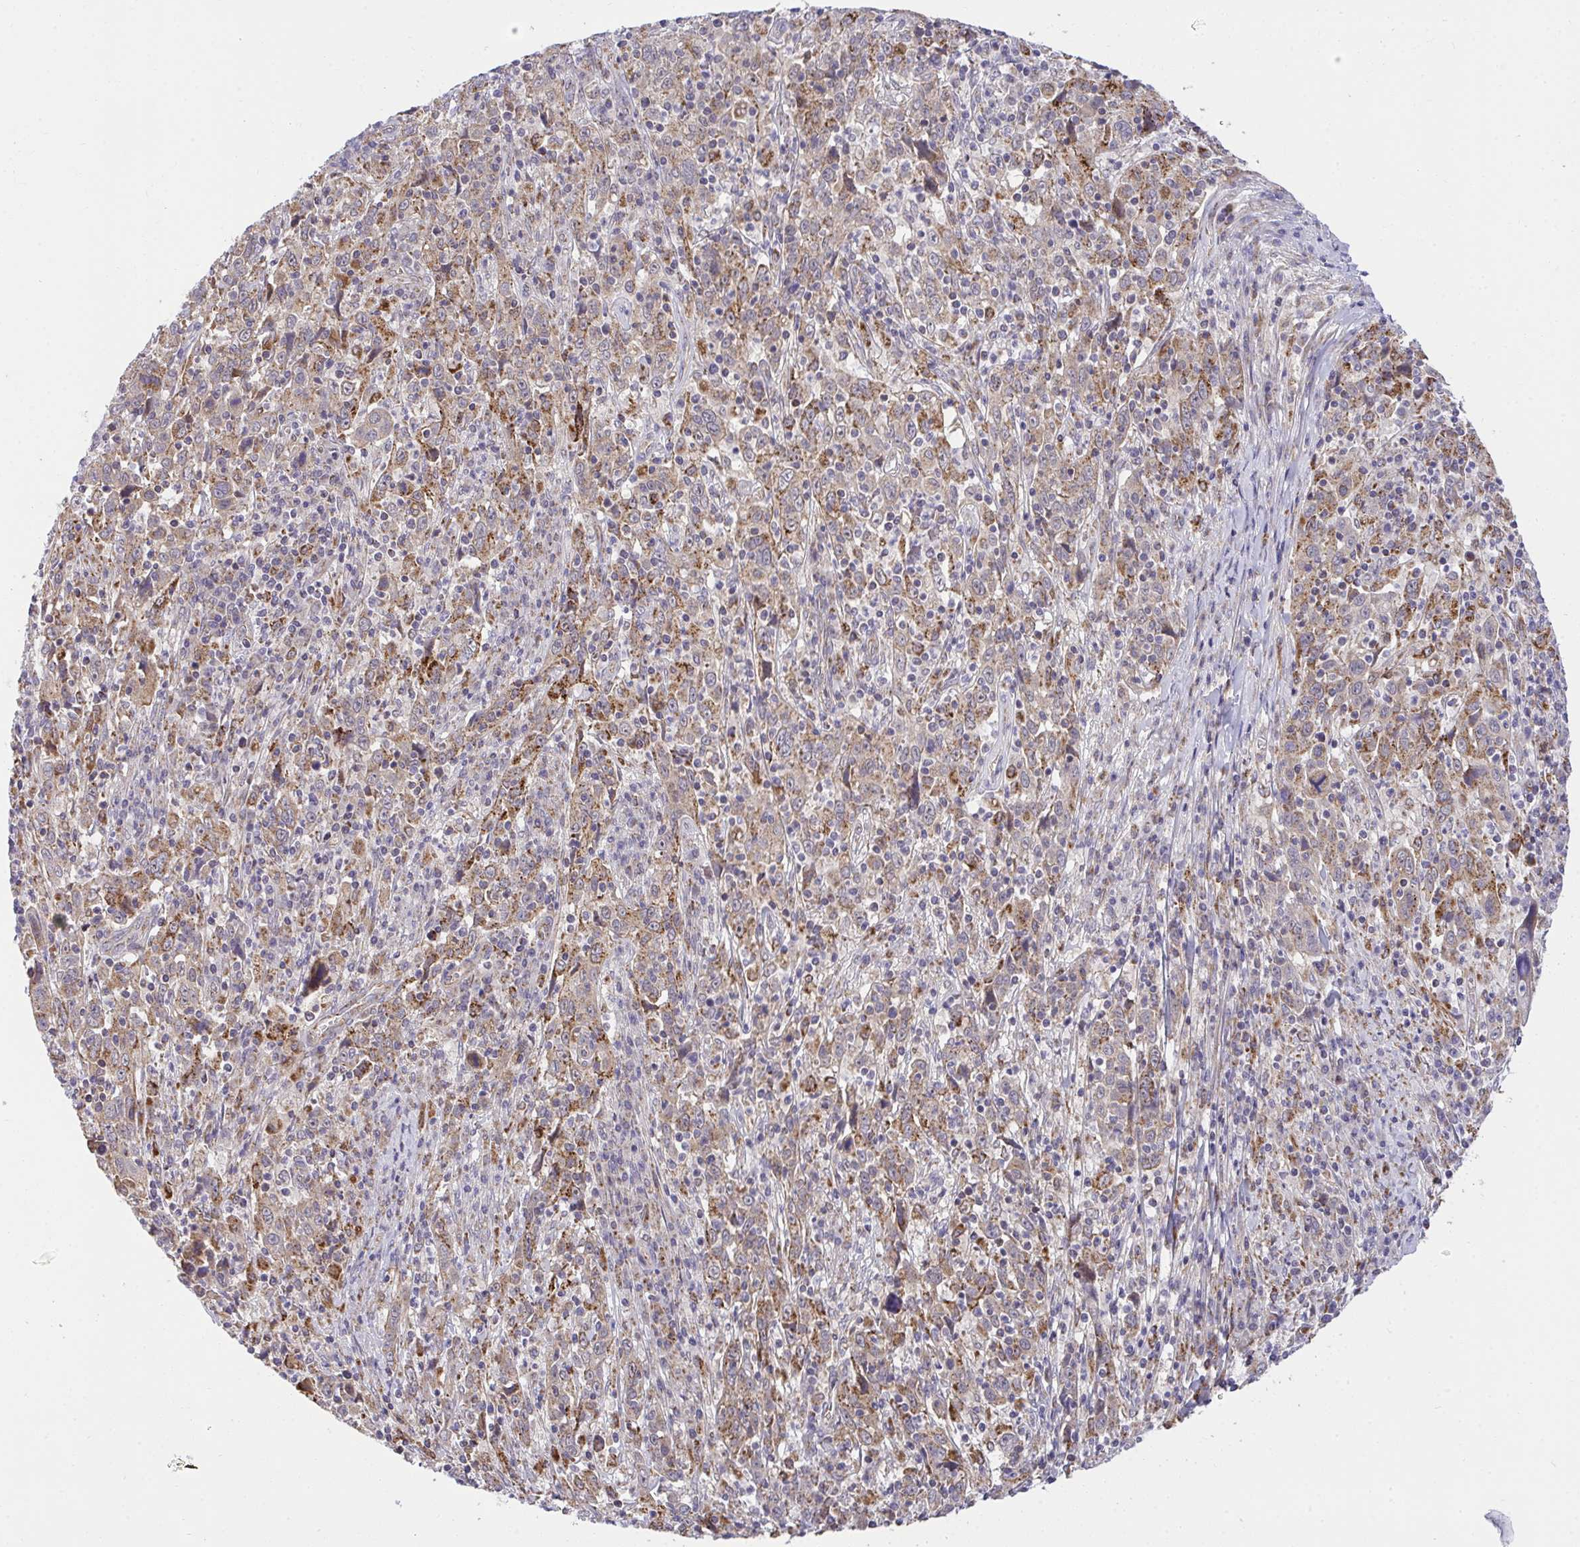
{"staining": {"intensity": "weak", "quantity": ">75%", "location": "cytoplasmic/membranous"}, "tissue": "cervical cancer", "cell_type": "Tumor cells", "image_type": "cancer", "snomed": [{"axis": "morphology", "description": "Squamous cell carcinoma, NOS"}, {"axis": "topography", "description": "Cervix"}], "caption": "Immunohistochemical staining of human squamous cell carcinoma (cervical) shows low levels of weak cytoplasmic/membranous positivity in about >75% of tumor cells.", "gene": "XAF1", "patient": {"sex": "female", "age": 46}}